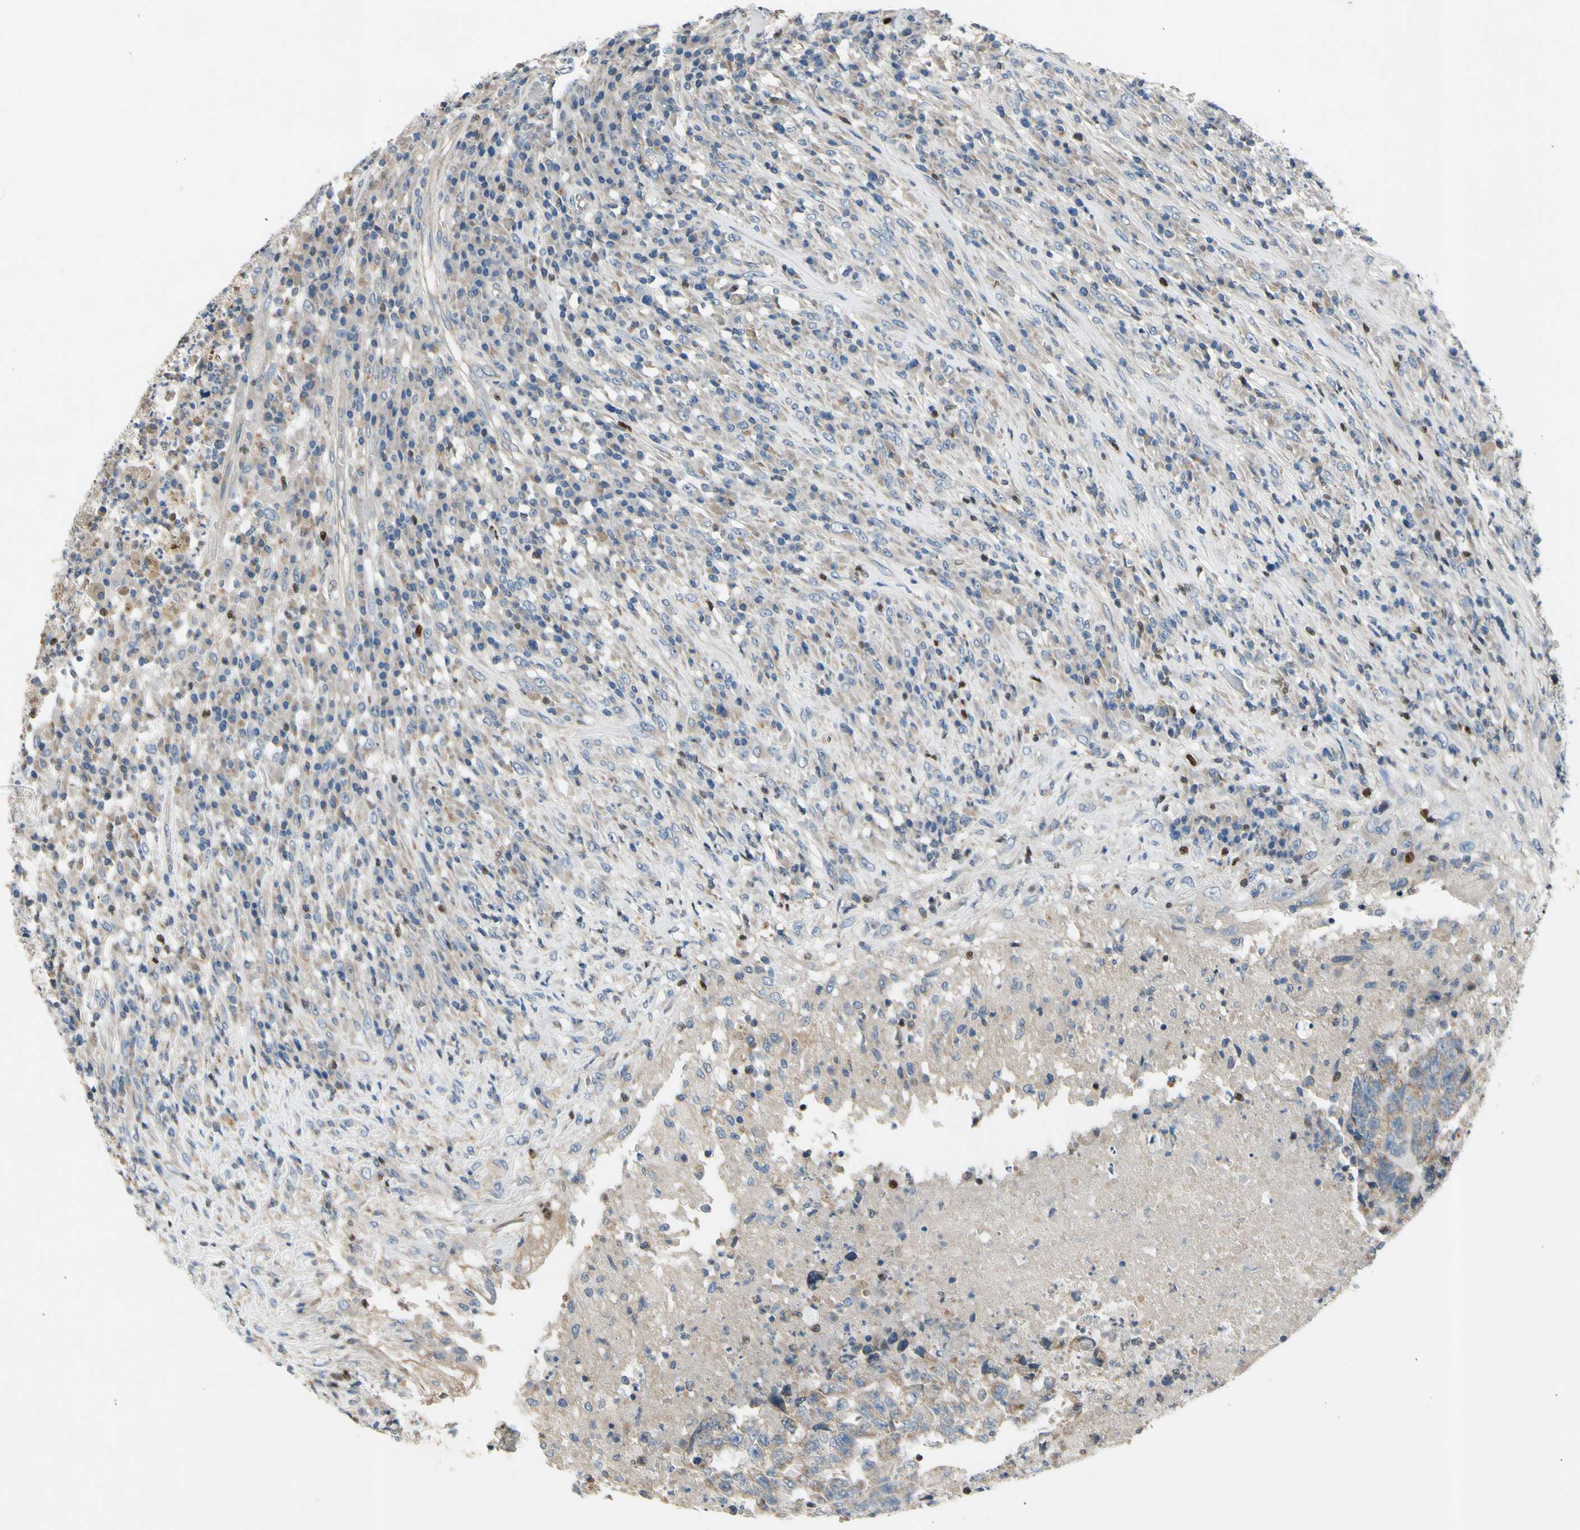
{"staining": {"intensity": "weak", "quantity": ">75%", "location": "cytoplasmic/membranous"}, "tissue": "testis cancer", "cell_type": "Tumor cells", "image_type": "cancer", "snomed": [{"axis": "morphology", "description": "Necrosis, NOS"}, {"axis": "morphology", "description": "Carcinoma, Embryonal, NOS"}, {"axis": "topography", "description": "Testis"}], "caption": "There is low levels of weak cytoplasmic/membranous expression in tumor cells of embryonal carcinoma (testis), as demonstrated by immunohistochemical staining (brown color).", "gene": "TBX21", "patient": {"sex": "male", "age": 19}}